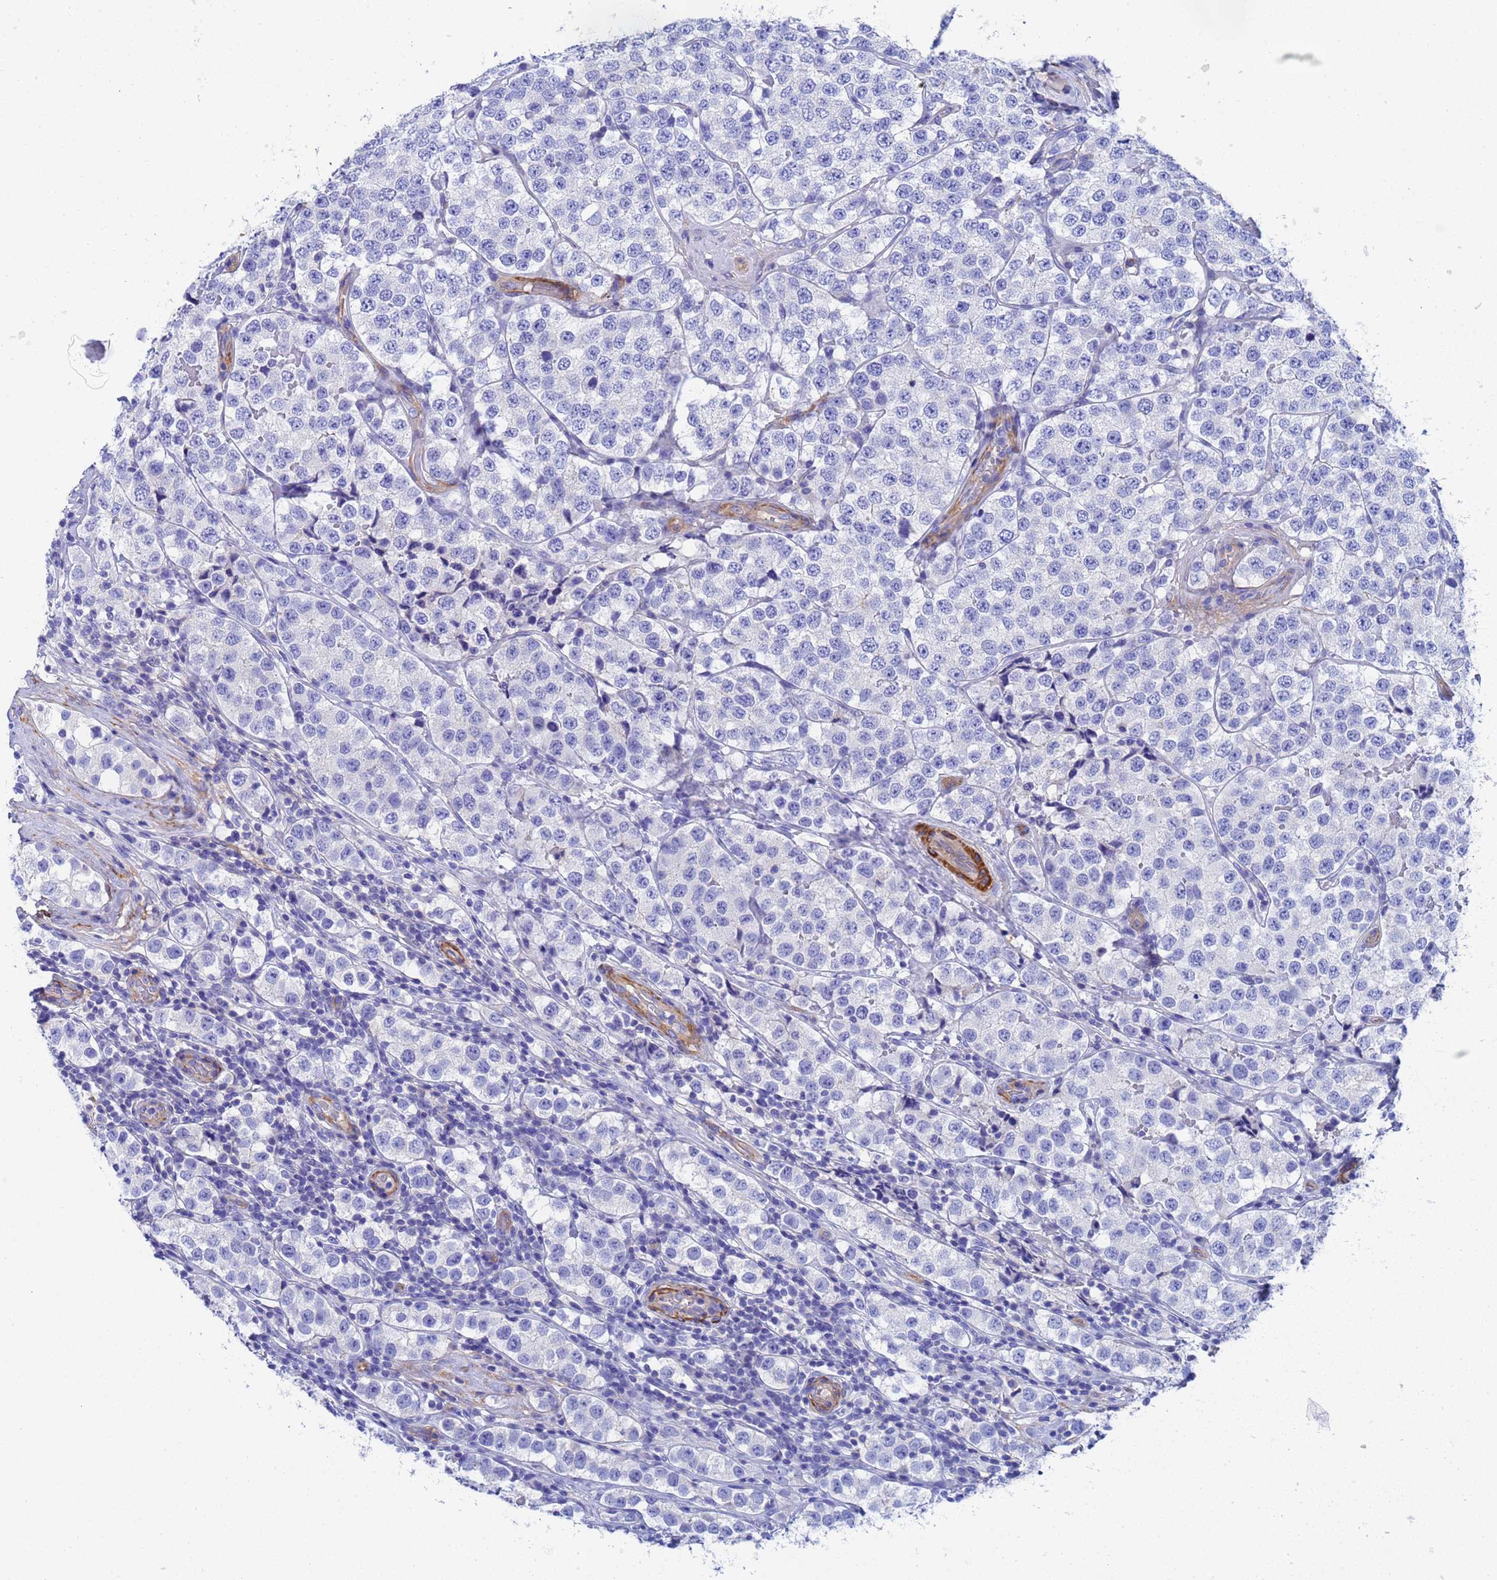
{"staining": {"intensity": "negative", "quantity": "none", "location": "none"}, "tissue": "testis cancer", "cell_type": "Tumor cells", "image_type": "cancer", "snomed": [{"axis": "morphology", "description": "Seminoma, NOS"}, {"axis": "topography", "description": "Testis"}], "caption": "Testis seminoma was stained to show a protein in brown. There is no significant staining in tumor cells.", "gene": "CST4", "patient": {"sex": "male", "age": 34}}